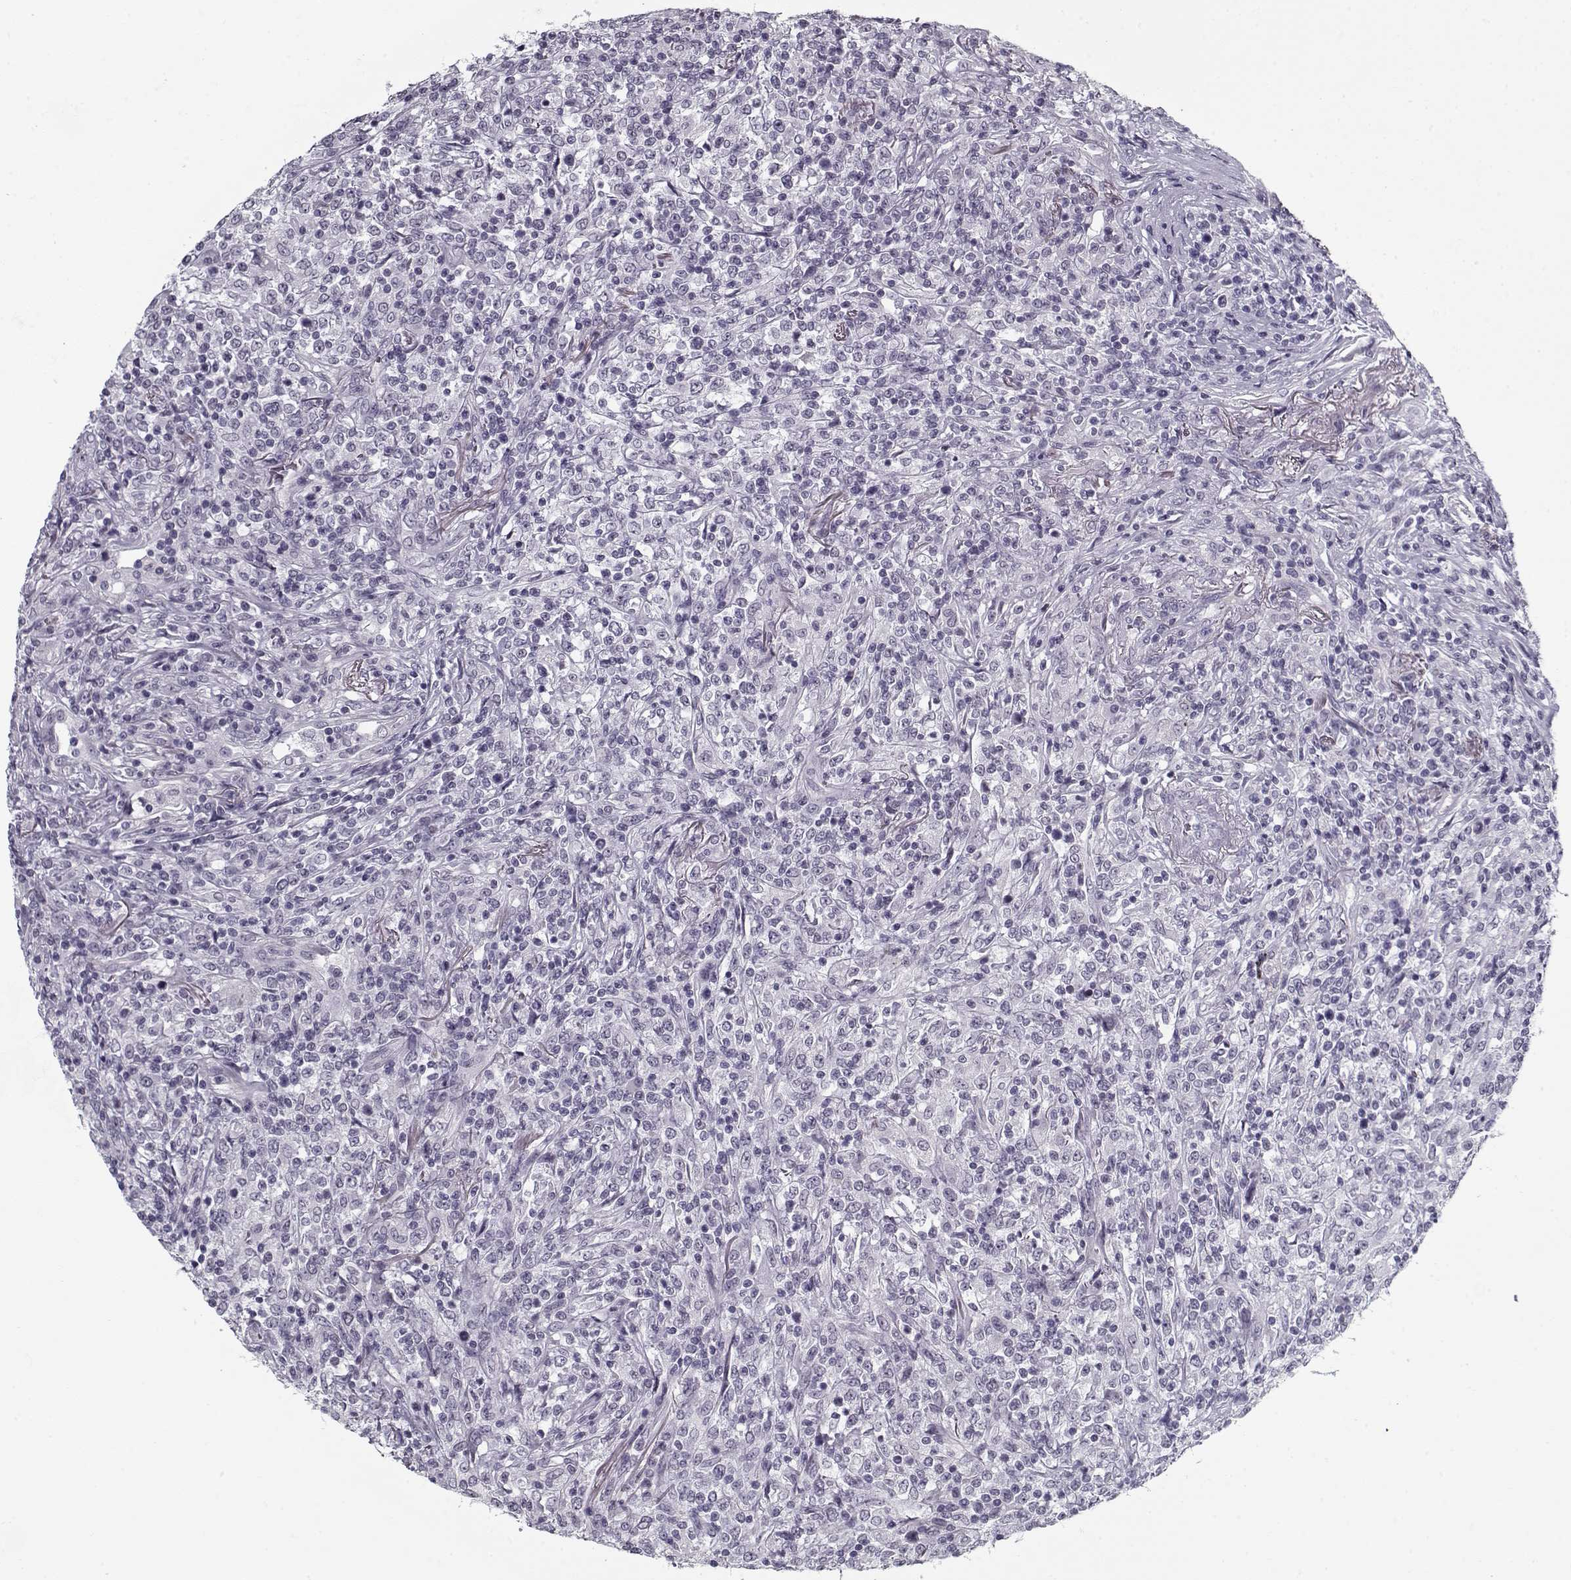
{"staining": {"intensity": "negative", "quantity": "none", "location": "none"}, "tissue": "lymphoma", "cell_type": "Tumor cells", "image_type": "cancer", "snomed": [{"axis": "morphology", "description": "Malignant lymphoma, non-Hodgkin's type, High grade"}, {"axis": "topography", "description": "Lung"}], "caption": "Immunohistochemistry of lymphoma reveals no positivity in tumor cells. (Stains: DAB (3,3'-diaminobenzidine) IHC with hematoxylin counter stain, Microscopy: brightfield microscopy at high magnification).", "gene": "SPACA9", "patient": {"sex": "male", "age": 79}}